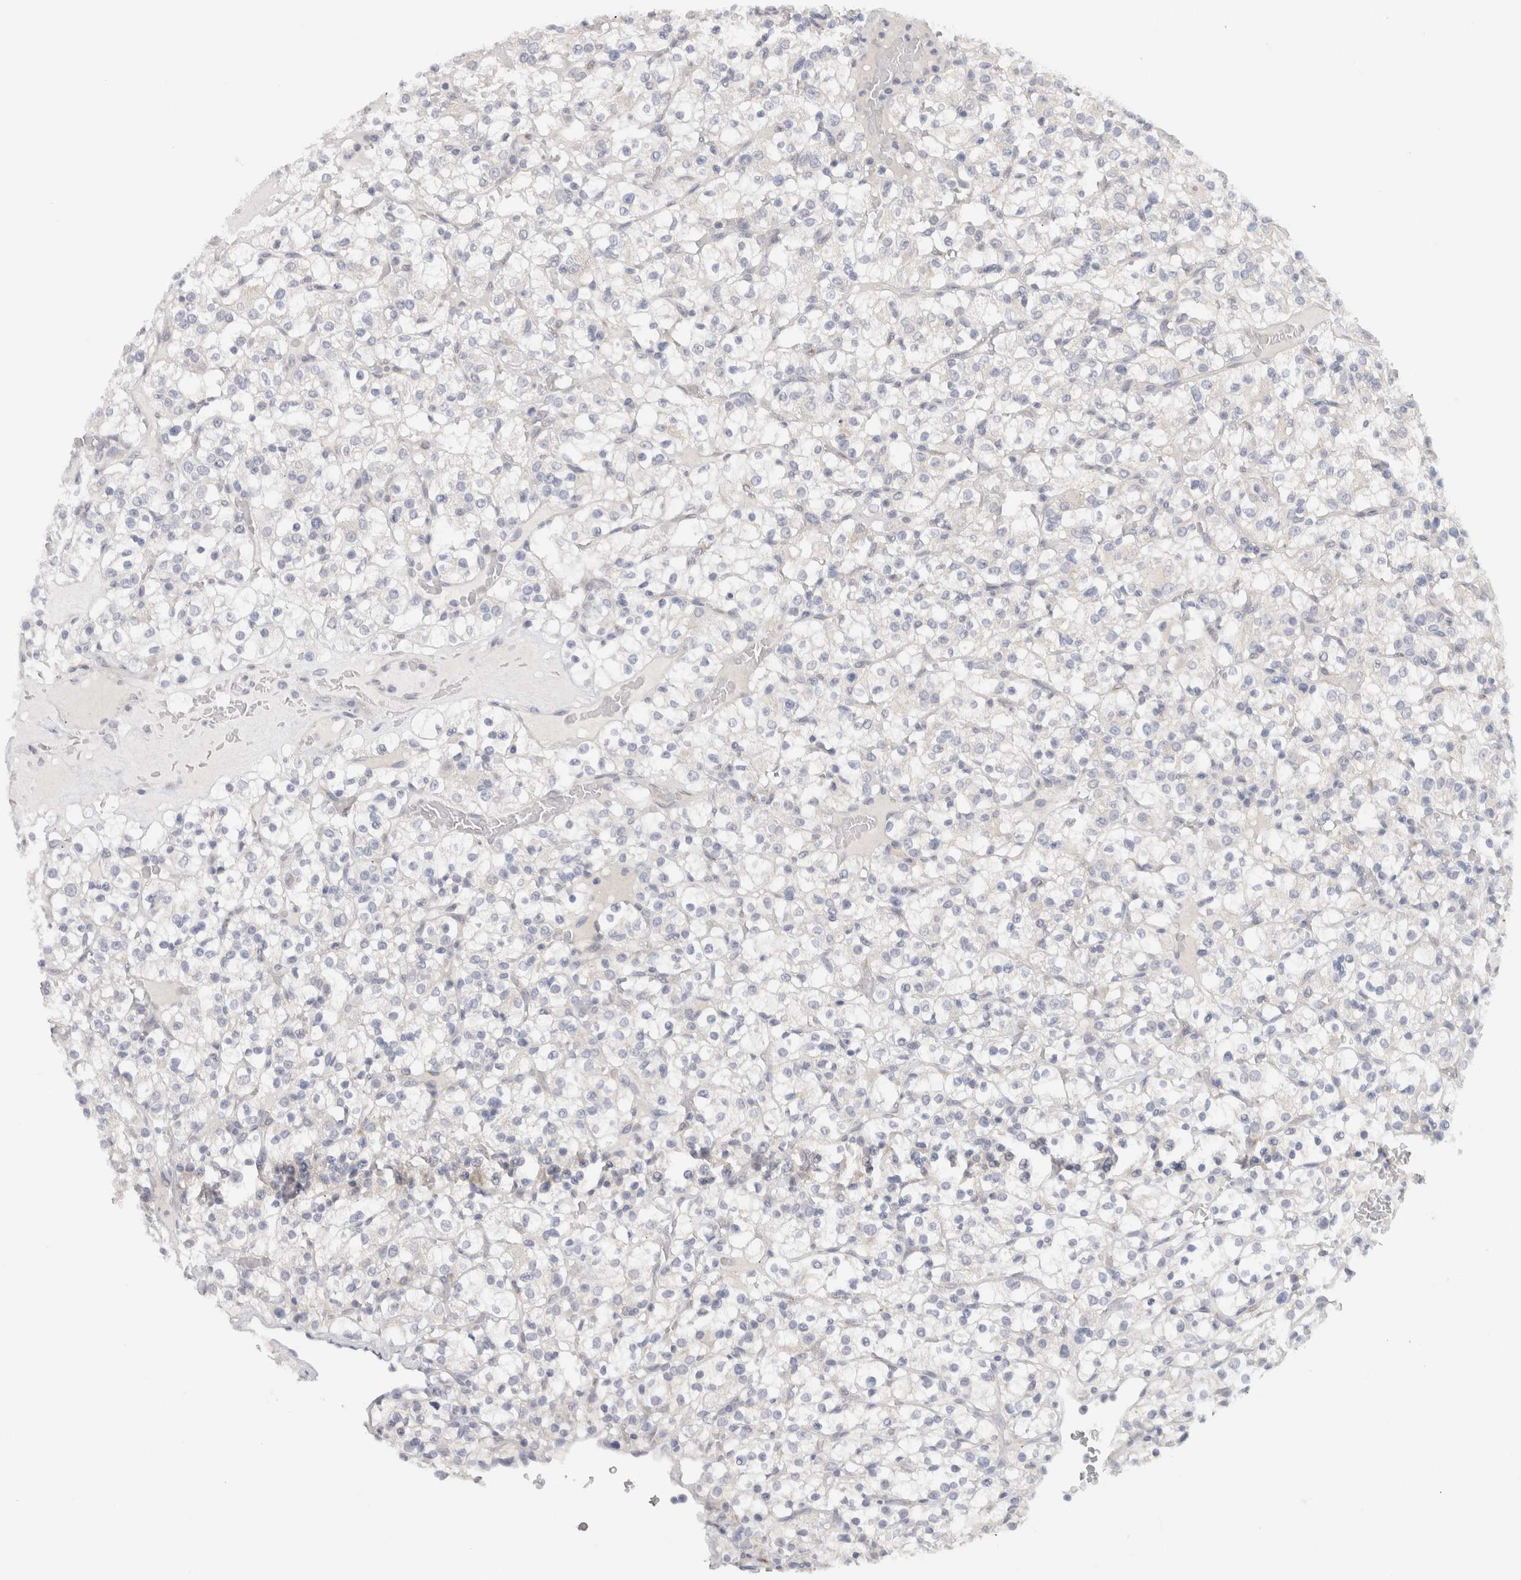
{"staining": {"intensity": "negative", "quantity": "none", "location": "none"}, "tissue": "renal cancer", "cell_type": "Tumor cells", "image_type": "cancer", "snomed": [{"axis": "morphology", "description": "Normal tissue, NOS"}, {"axis": "morphology", "description": "Adenocarcinoma, NOS"}, {"axis": "topography", "description": "Kidney"}], "caption": "The micrograph shows no significant positivity in tumor cells of renal adenocarcinoma.", "gene": "CHRM4", "patient": {"sex": "female", "age": 72}}